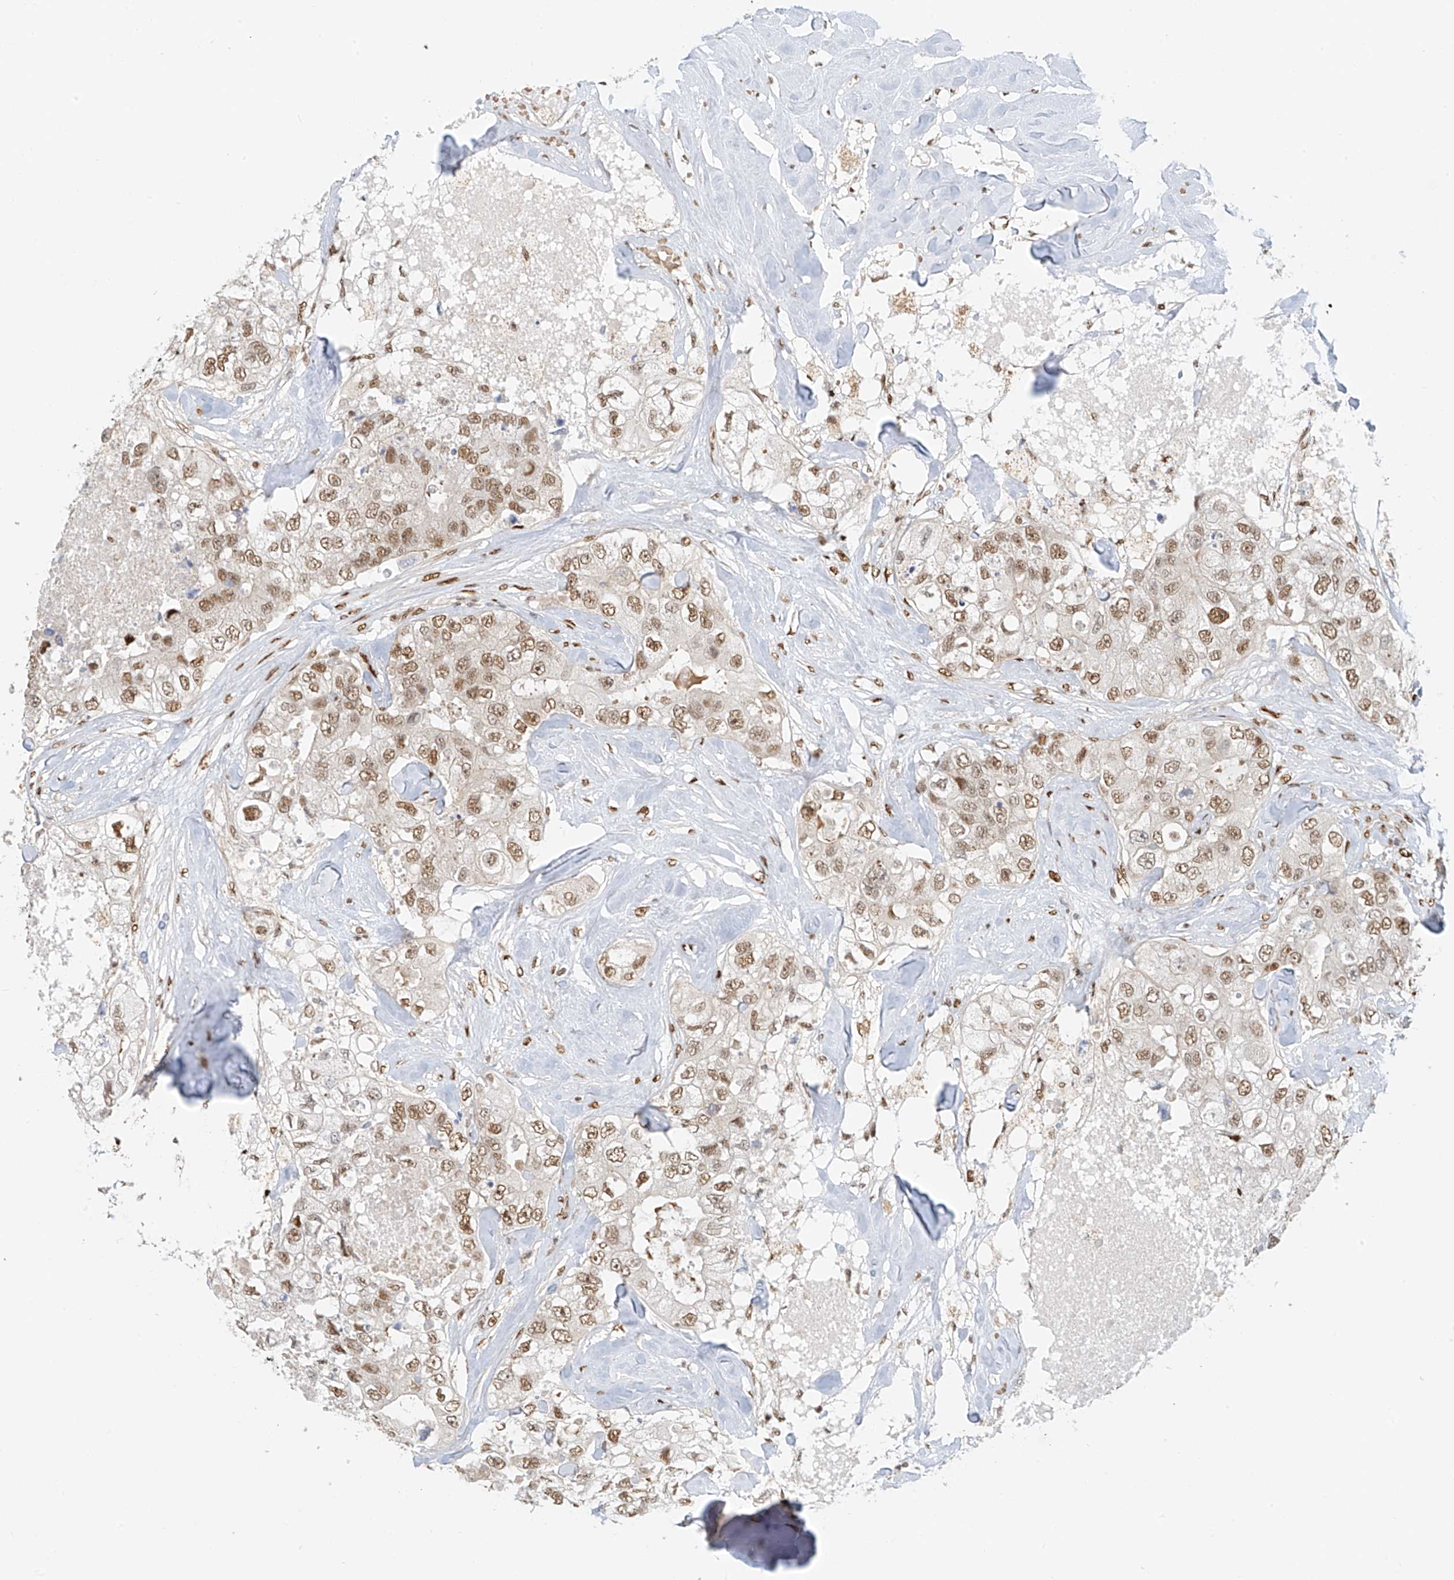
{"staining": {"intensity": "moderate", "quantity": ">75%", "location": "nuclear"}, "tissue": "breast cancer", "cell_type": "Tumor cells", "image_type": "cancer", "snomed": [{"axis": "morphology", "description": "Duct carcinoma"}, {"axis": "topography", "description": "Breast"}], "caption": "Immunohistochemistry (IHC) photomicrograph of neoplastic tissue: infiltrating ductal carcinoma (breast) stained using IHC shows medium levels of moderate protein expression localized specifically in the nuclear of tumor cells, appearing as a nuclear brown color.", "gene": "ZNF514", "patient": {"sex": "female", "age": 62}}